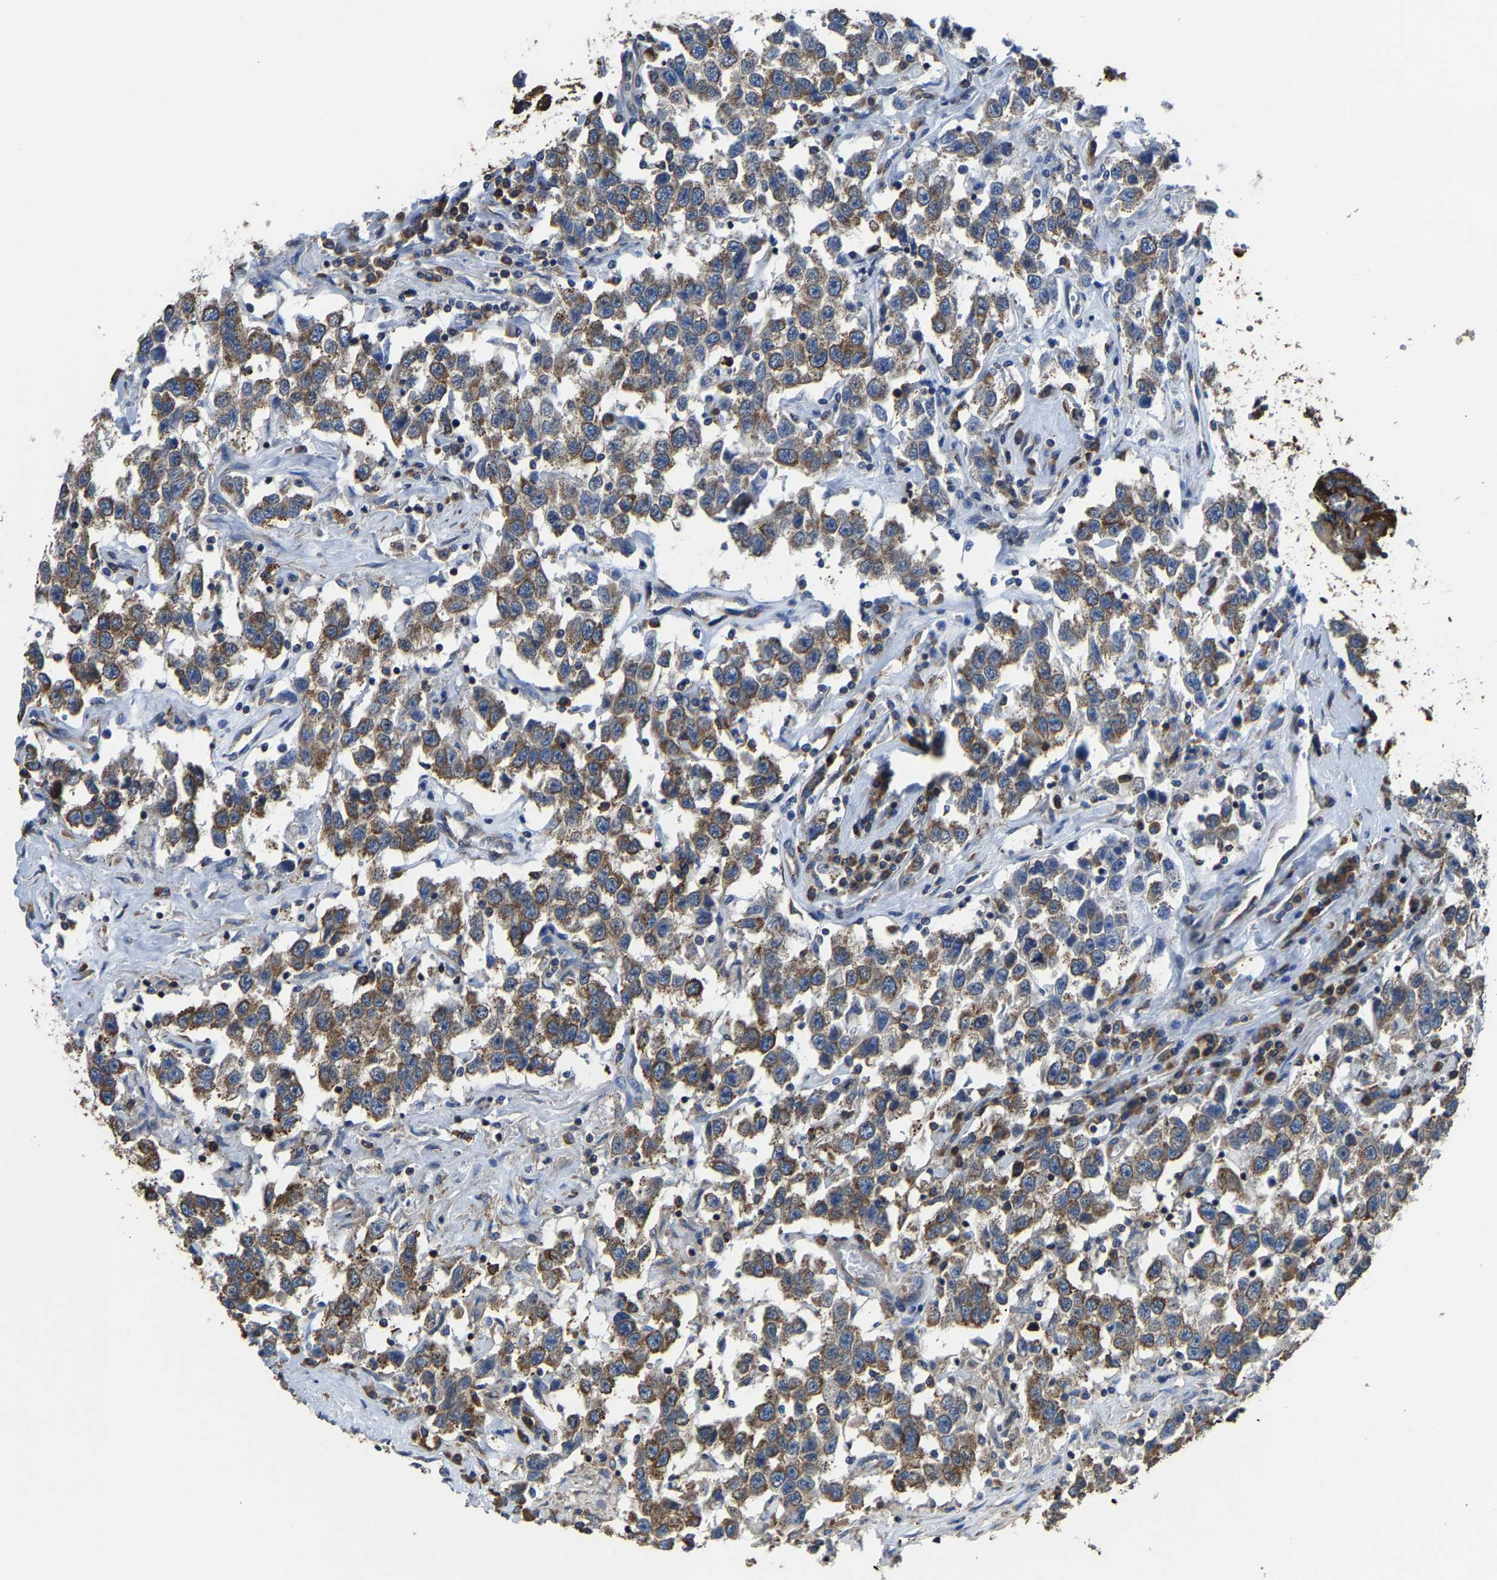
{"staining": {"intensity": "strong", "quantity": ">75%", "location": "cytoplasmic/membranous"}, "tissue": "testis cancer", "cell_type": "Tumor cells", "image_type": "cancer", "snomed": [{"axis": "morphology", "description": "Seminoma, NOS"}, {"axis": "topography", "description": "Testis"}], "caption": "The immunohistochemical stain shows strong cytoplasmic/membranous staining in tumor cells of testis cancer tissue.", "gene": "G3BP2", "patient": {"sex": "male", "age": 41}}